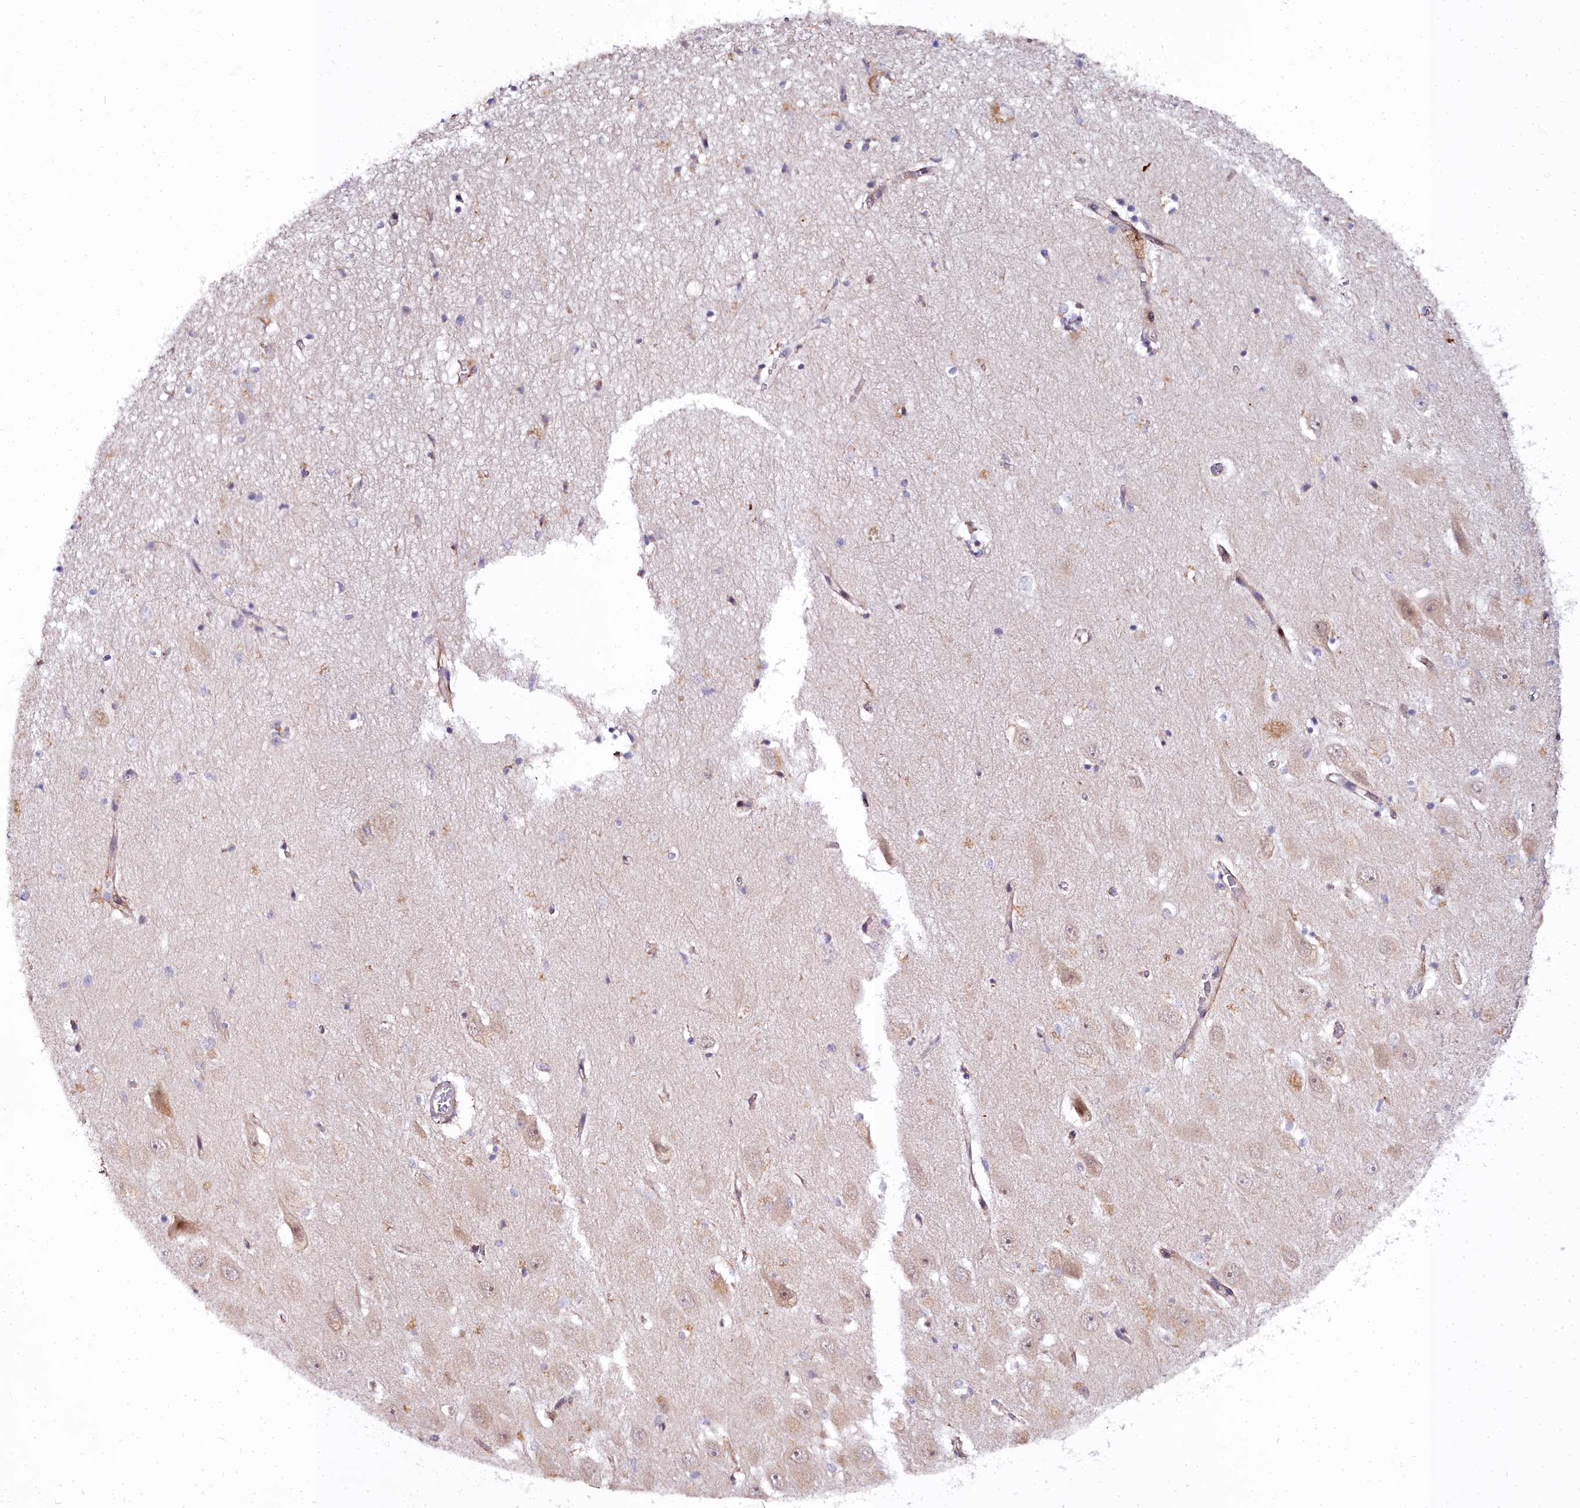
{"staining": {"intensity": "weak", "quantity": "<25%", "location": "cytoplasmic/membranous"}, "tissue": "hippocampus", "cell_type": "Glial cells", "image_type": "normal", "snomed": [{"axis": "morphology", "description": "Normal tissue, NOS"}, {"axis": "topography", "description": "Hippocampus"}], "caption": "The IHC histopathology image has no significant staining in glial cells of hippocampus. (Brightfield microscopy of DAB immunohistochemistry (IHC) at high magnification).", "gene": "MRPS11", "patient": {"sex": "female", "age": 64}}